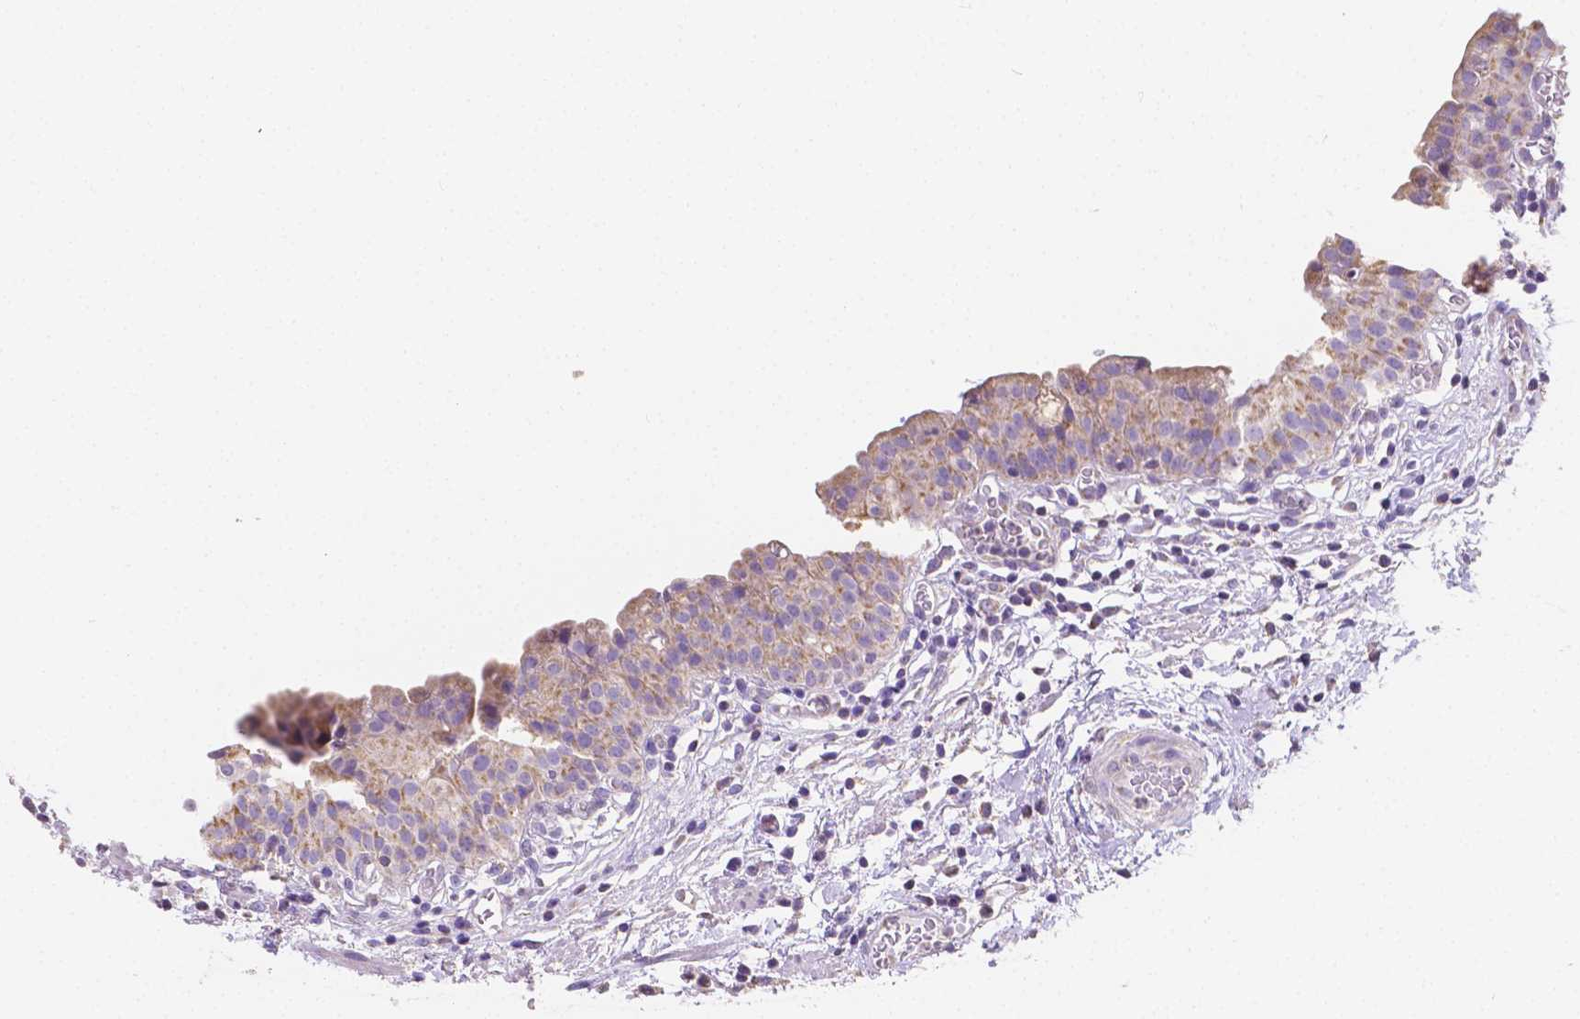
{"staining": {"intensity": "weak", "quantity": "25%-75%", "location": "cytoplasmic/membranous"}, "tissue": "urinary bladder", "cell_type": "Urothelial cells", "image_type": "normal", "snomed": [{"axis": "morphology", "description": "Normal tissue, NOS"}, {"axis": "morphology", "description": "Inflammation, NOS"}, {"axis": "topography", "description": "Urinary bladder"}], "caption": "Immunohistochemistry (IHC) micrograph of normal urinary bladder: urinary bladder stained using immunohistochemistry (IHC) reveals low levels of weak protein expression localized specifically in the cytoplasmic/membranous of urothelial cells, appearing as a cytoplasmic/membranous brown color.", "gene": "TMEM130", "patient": {"sex": "male", "age": 57}}